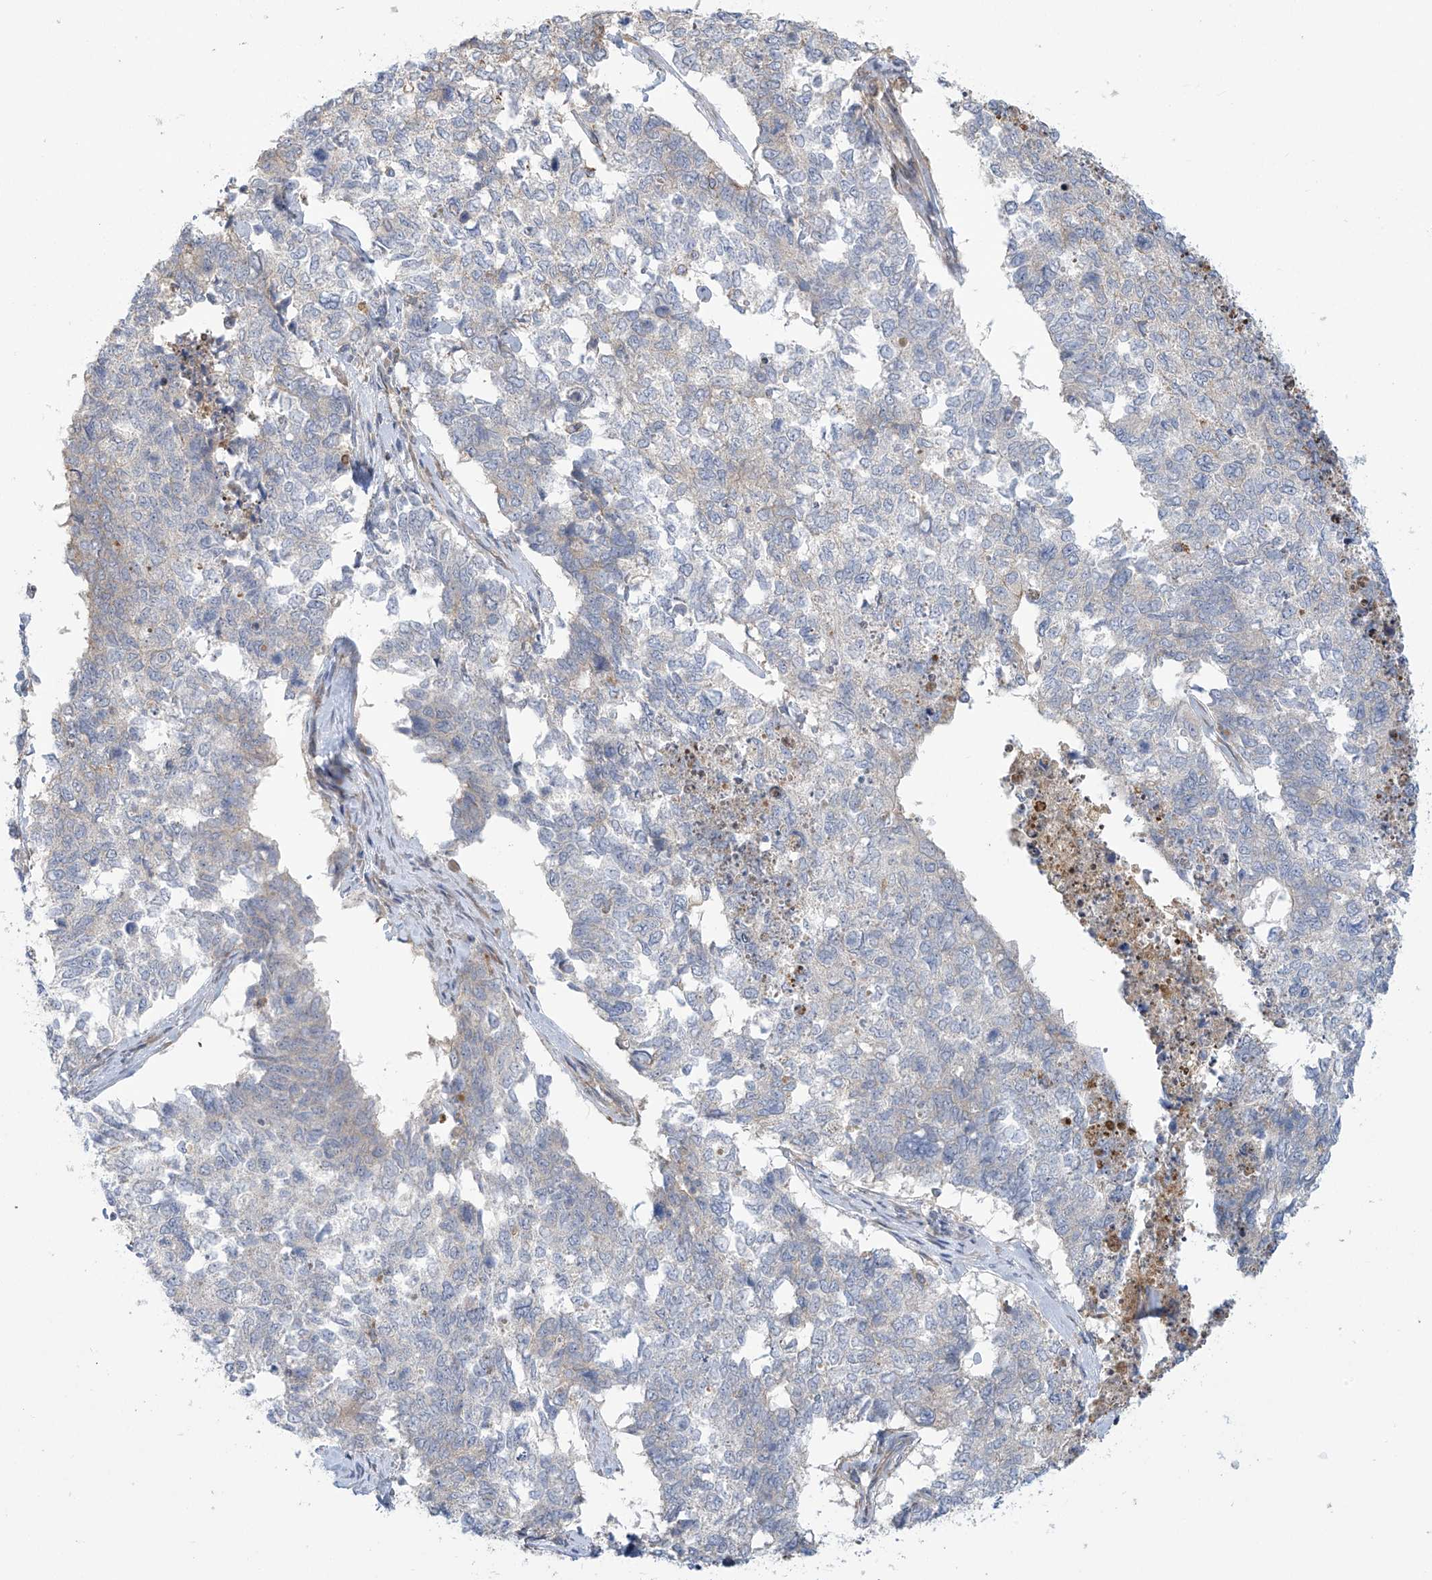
{"staining": {"intensity": "negative", "quantity": "none", "location": "none"}, "tissue": "cervical cancer", "cell_type": "Tumor cells", "image_type": "cancer", "snomed": [{"axis": "morphology", "description": "Squamous cell carcinoma, NOS"}, {"axis": "topography", "description": "Cervix"}], "caption": "Cervical squamous cell carcinoma was stained to show a protein in brown. There is no significant staining in tumor cells.", "gene": "ADAT2", "patient": {"sex": "female", "age": 63}}